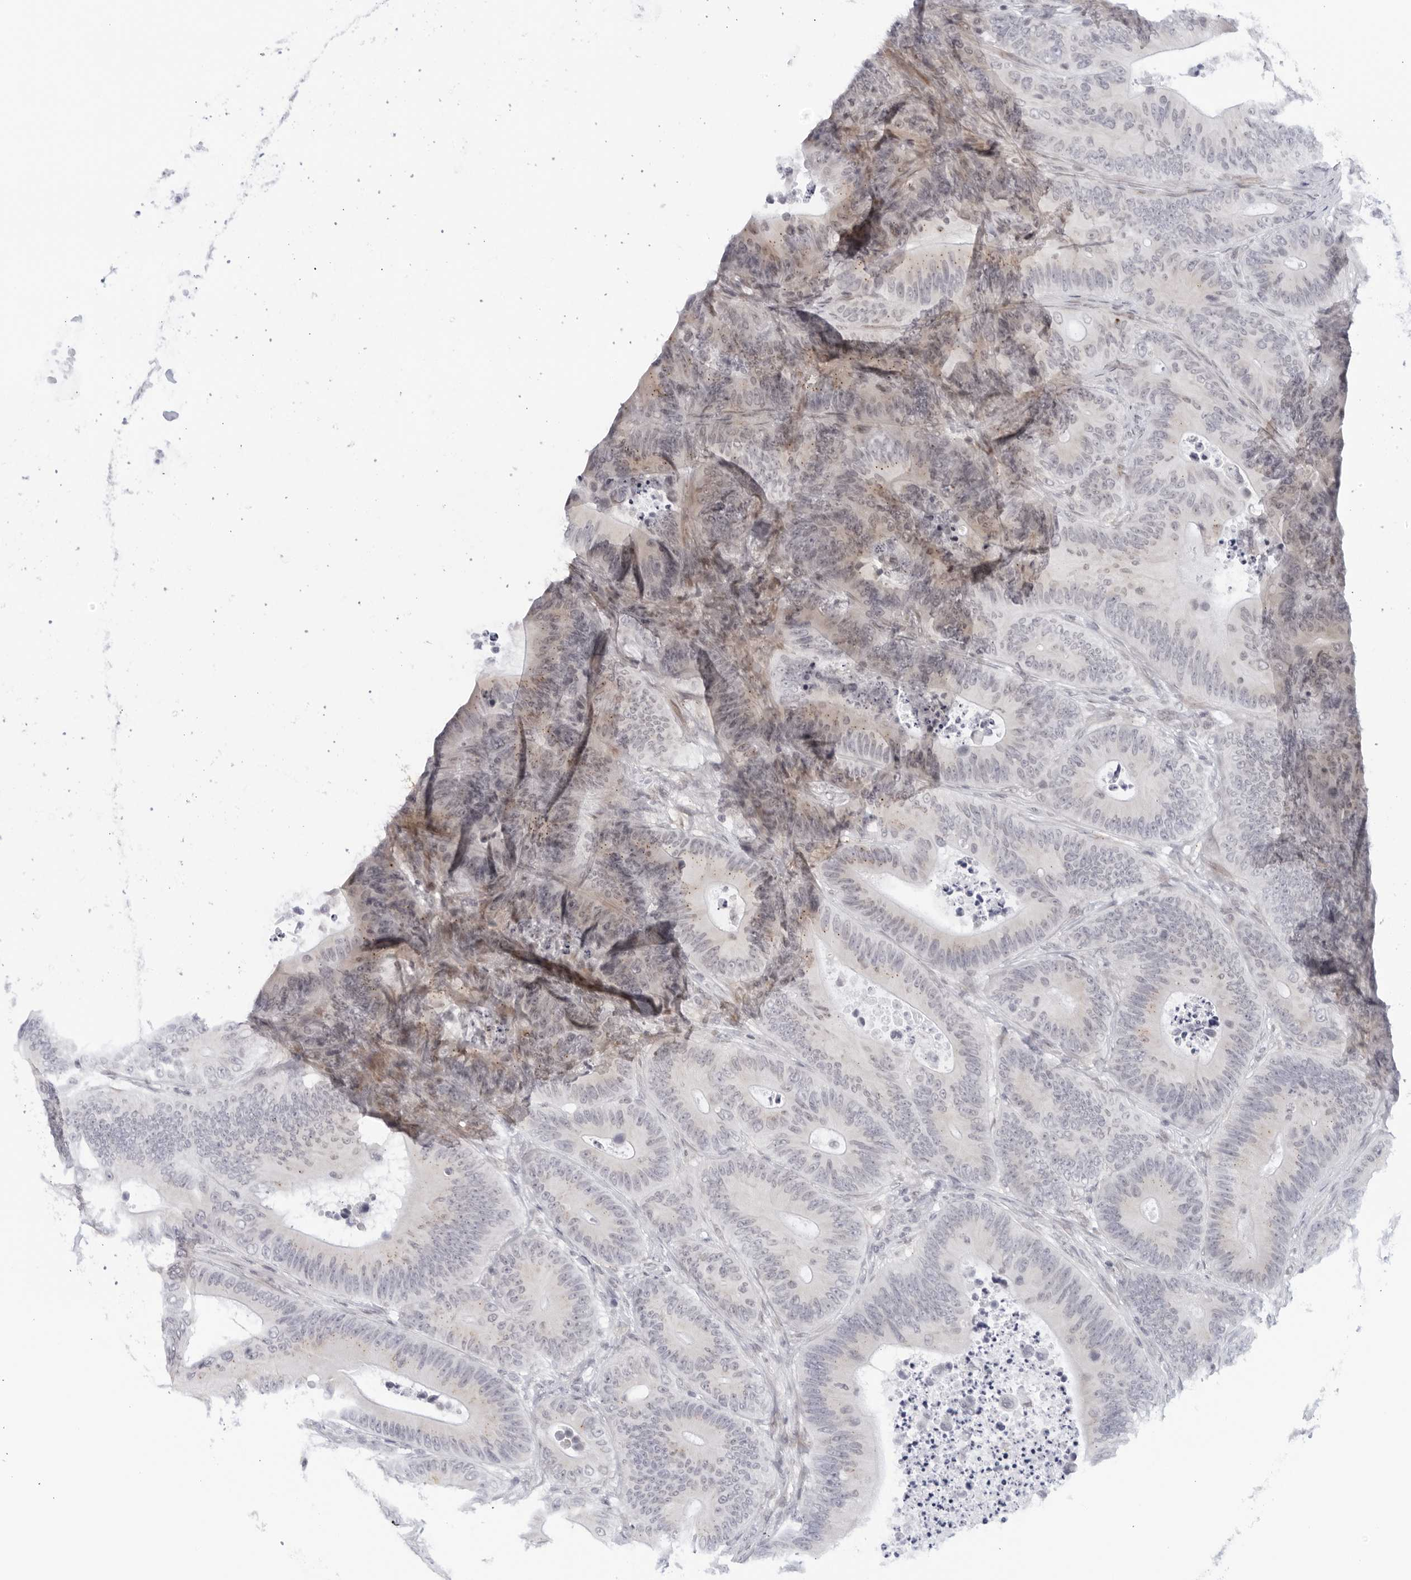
{"staining": {"intensity": "negative", "quantity": "none", "location": "none"}, "tissue": "colorectal cancer", "cell_type": "Tumor cells", "image_type": "cancer", "snomed": [{"axis": "morphology", "description": "Adenocarcinoma, NOS"}, {"axis": "topography", "description": "Colon"}], "caption": "High power microscopy histopathology image of an IHC histopathology image of colorectal cancer, revealing no significant staining in tumor cells.", "gene": "WDTC1", "patient": {"sex": "male", "age": 83}}